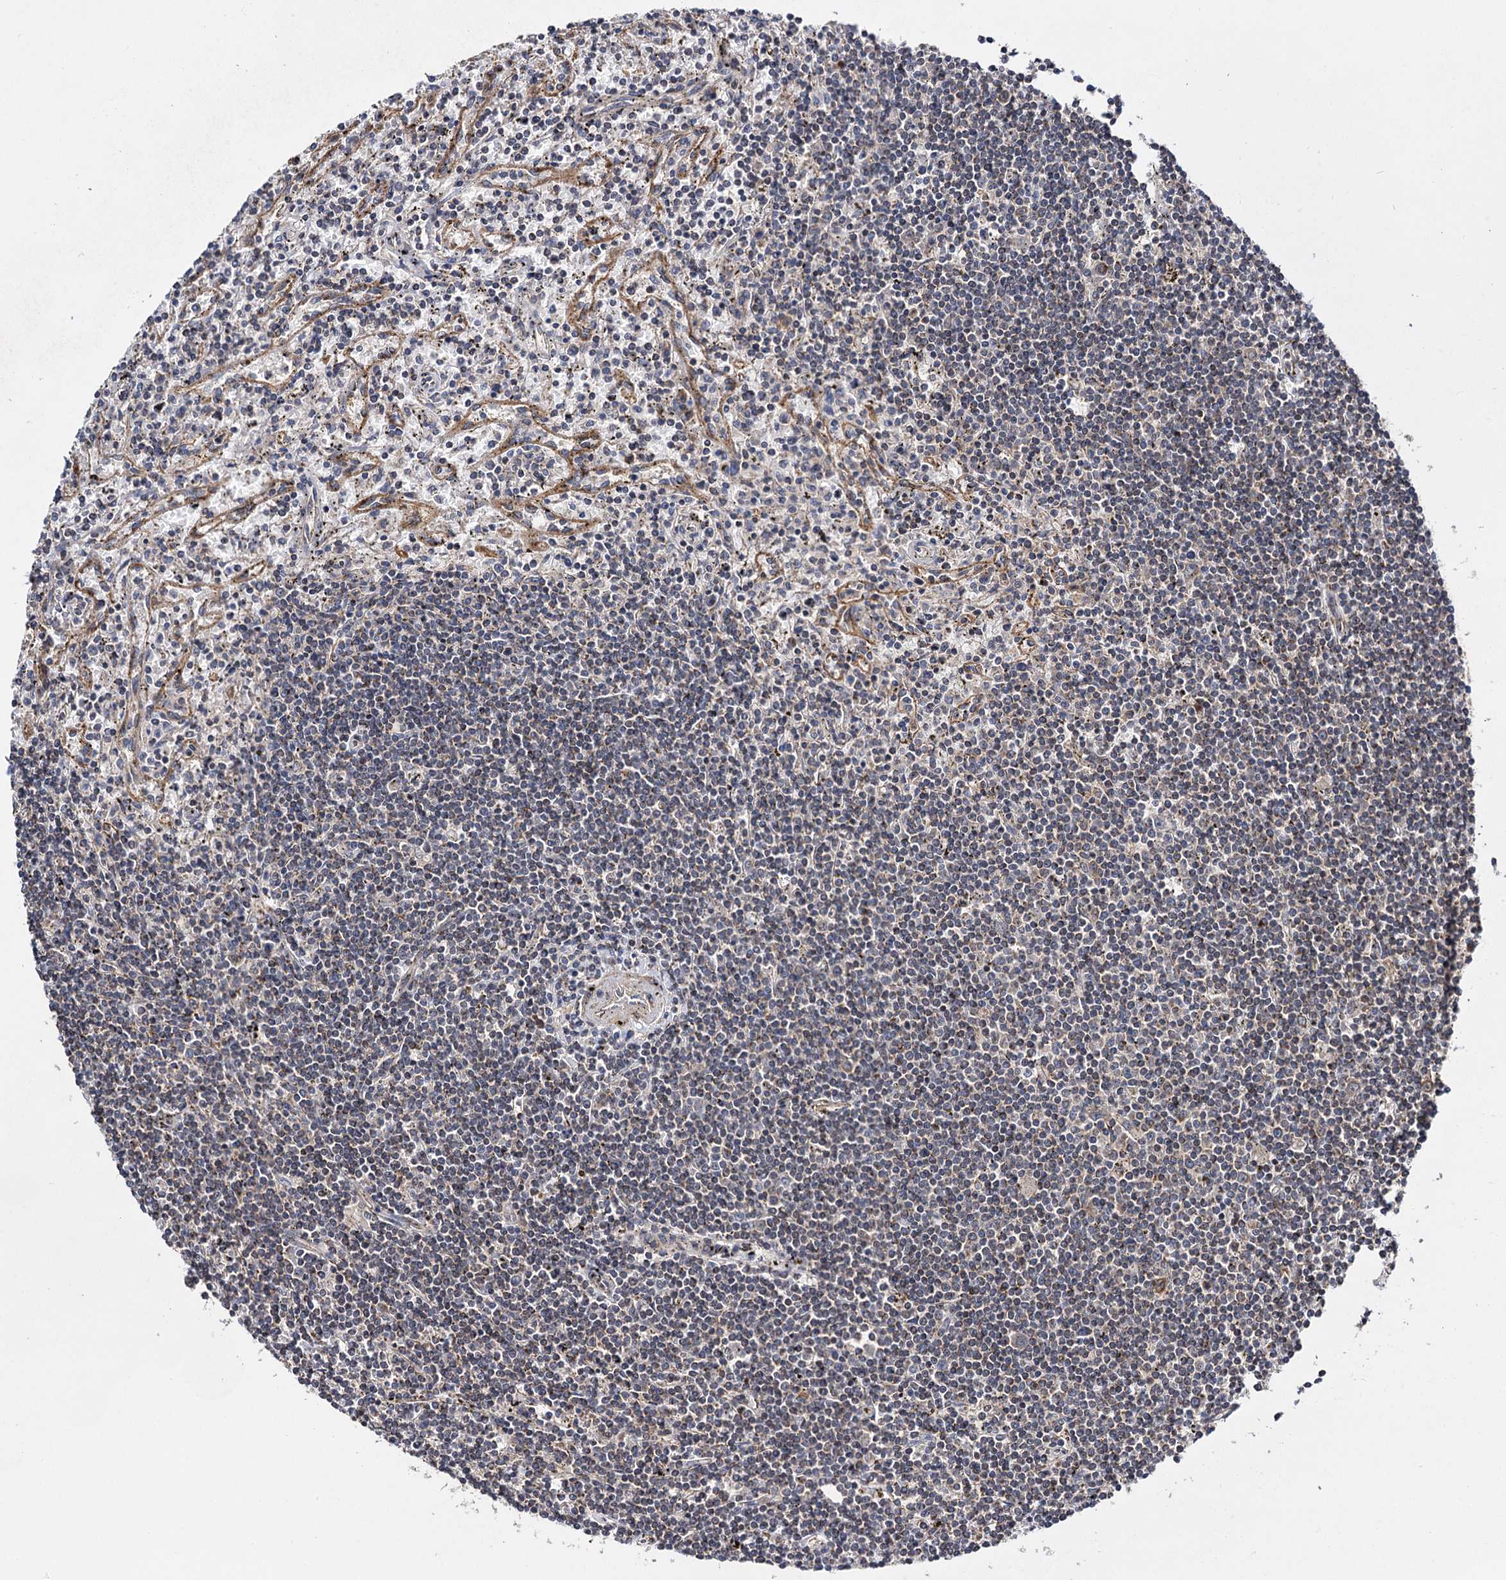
{"staining": {"intensity": "weak", "quantity": "<25%", "location": "cytoplasmic/membranous"}, "tissue": "lymphoma", "cell_type": "Tumor cells", "image_type": "cancer", "snomed": [{"axis": "morphology", "description": "Malignant lymphoma, non-Hodgkin's type, Low grade"}, {"axis": "topography", "description": "Spleen"}], "caption": "This image is of malignant lymphoma, non-Hodgkin's type (low-grade) stained with immunohistochemistry (IHC) to label a protein in brown with the nuclei are counter-stained blue. There is no staining in tumor cells.", "gene": "CEP76", "patient": {"sex": "male", "age": 76}}